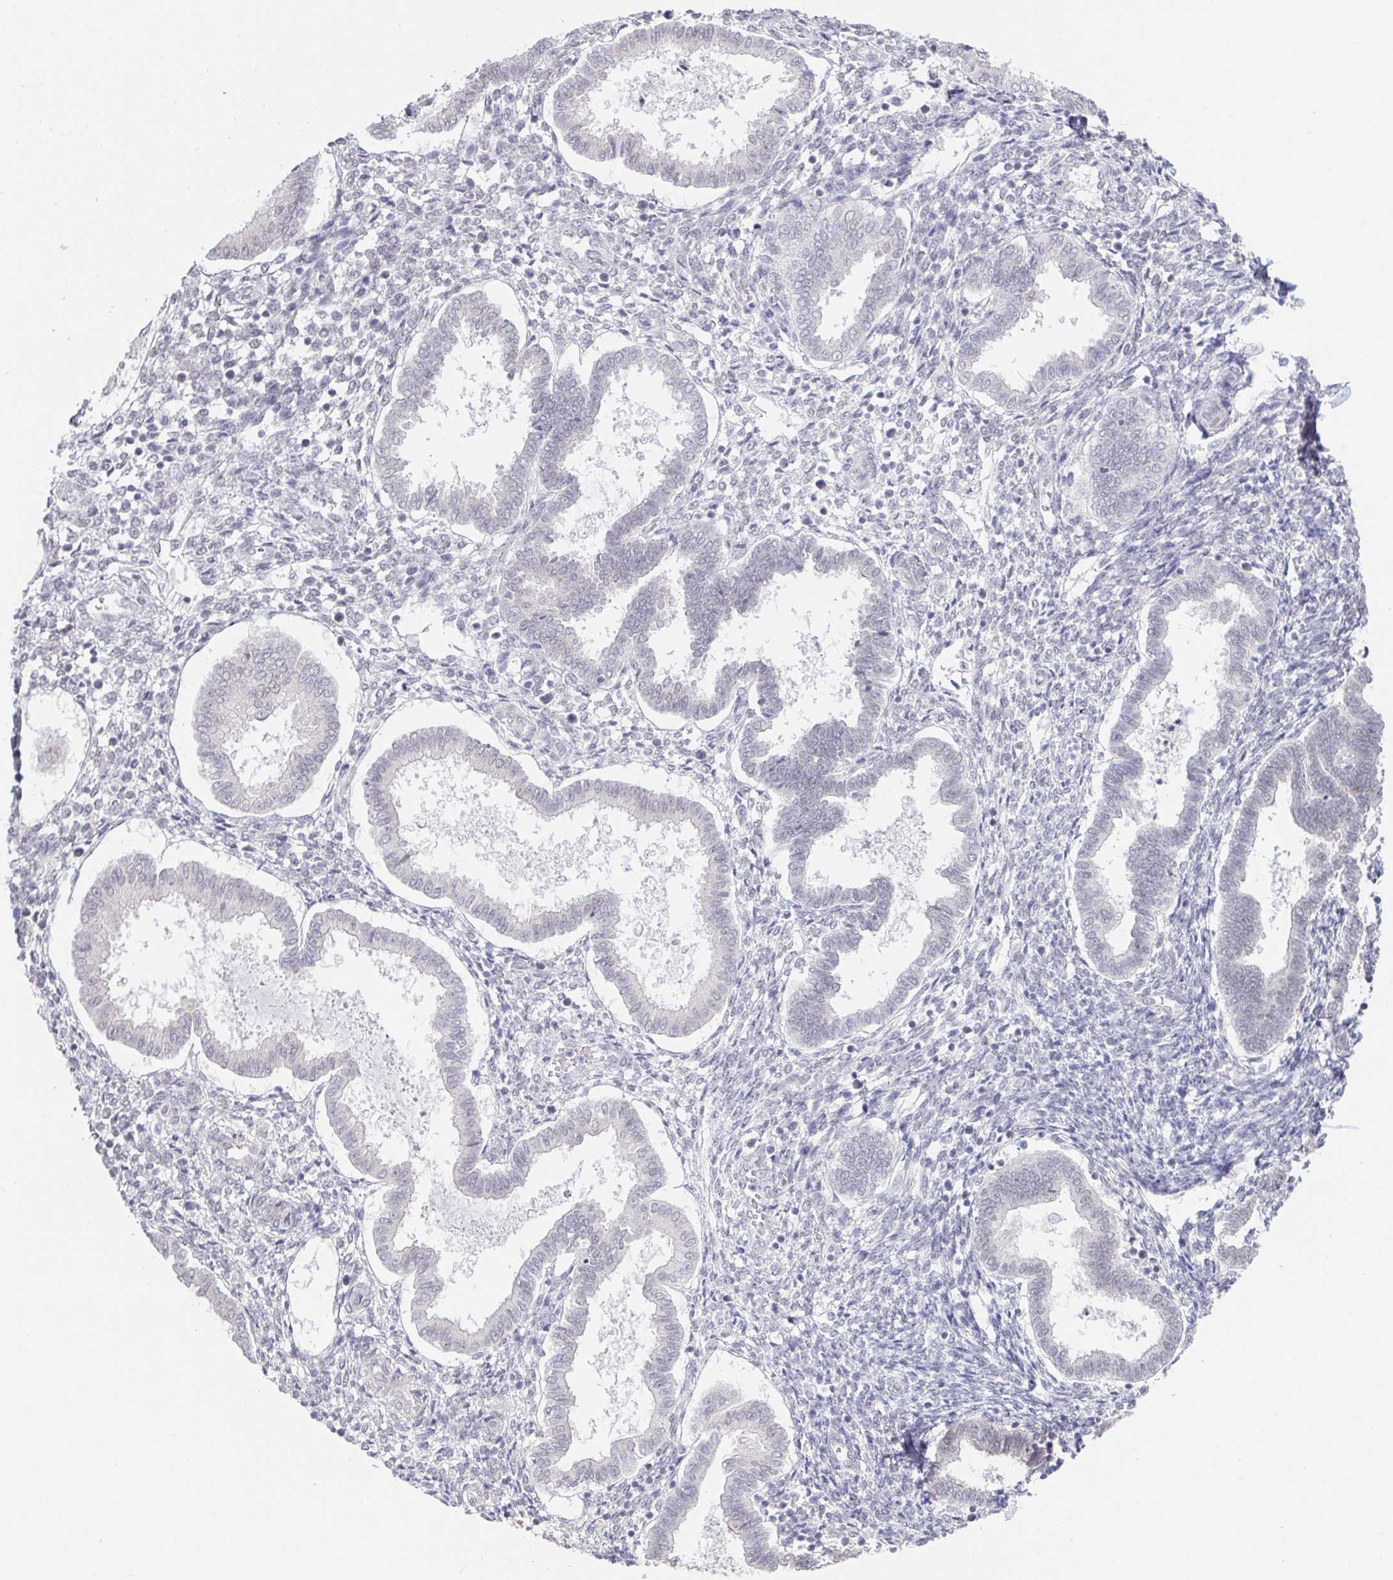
{"staining": {"intensity": "weak", "quantity": "<25%", "location": "nuclear"}, "tissue": "endometrium", "cell_type": "Cells in endometrial stroma", "image_type": "normal", "snomed": [{"axis": "morphology", "description": "Normal tissue, NOS"}, {"axis": "topography", "description": "Endometrium"}], "caption": "Immunohistochemistry (IHC) of benign endometrium displays no staining in cells in endometrial stroma. (Brightfield microscopy of DAB (3,3'-diaminobenzidine) immunohistochemistry at high magnification).", "gene": "HYPK", "patient": {"sex": "female", "age": 24}}